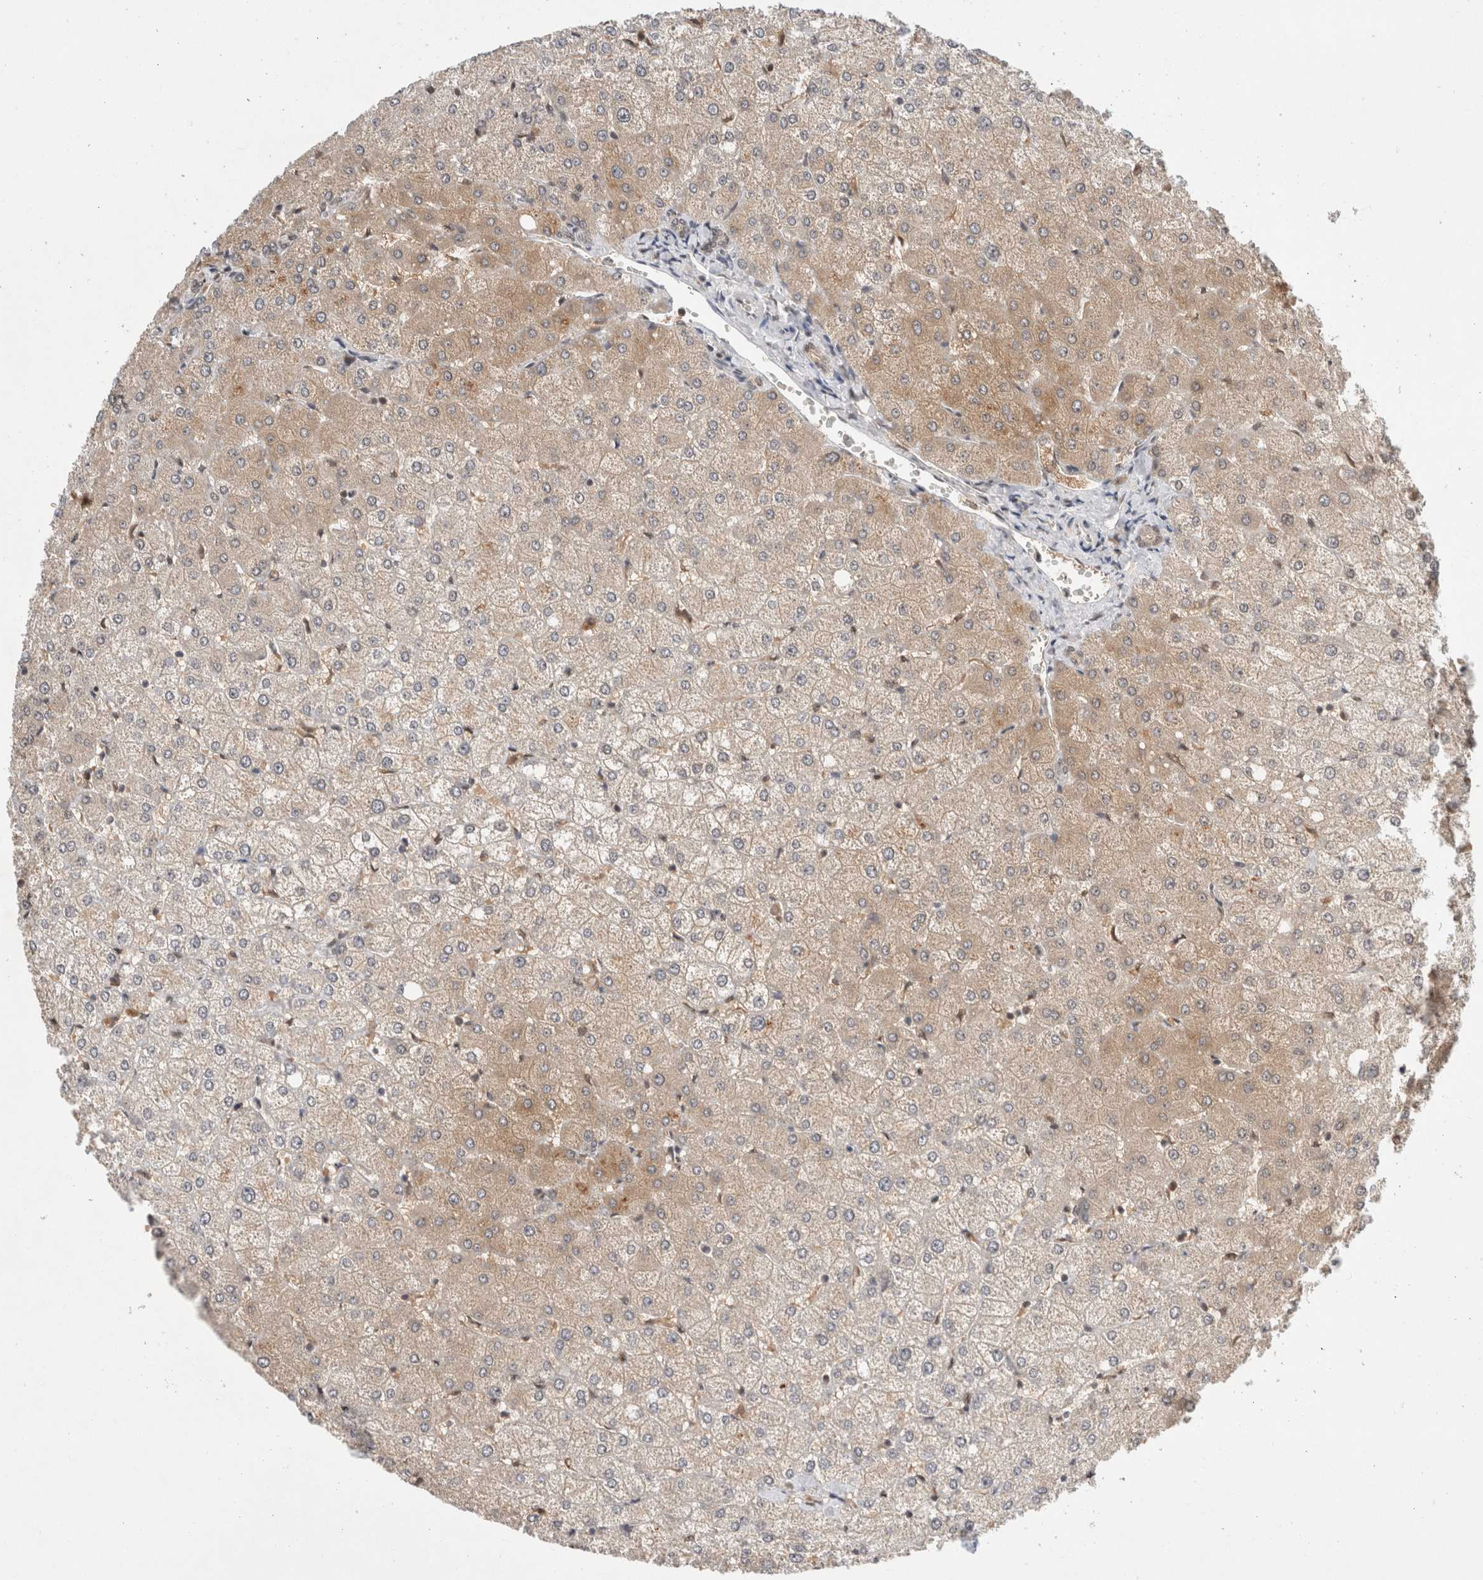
{"staining": {"intensity": "weak", "quantity": "25%-75%", "location": "cytoplasmic/membranous"}, "tissue": "liver", "cell_type": "Cholangiocytes", "image_type": "normal", "snomed": [{"axis": "morphology", "description": "Normal tissue, NOS"}, {"axis": "topography", "description": "Liver"}], "caption": "This micrograph demonstrates IHC staining of unremarkable human liver, with low weak cytoplasmic/membranous expression in about 25%-75% of cholangiocytes.", "gene": "NCAPG2", "patient": {"sex": "female", "age": 54}}